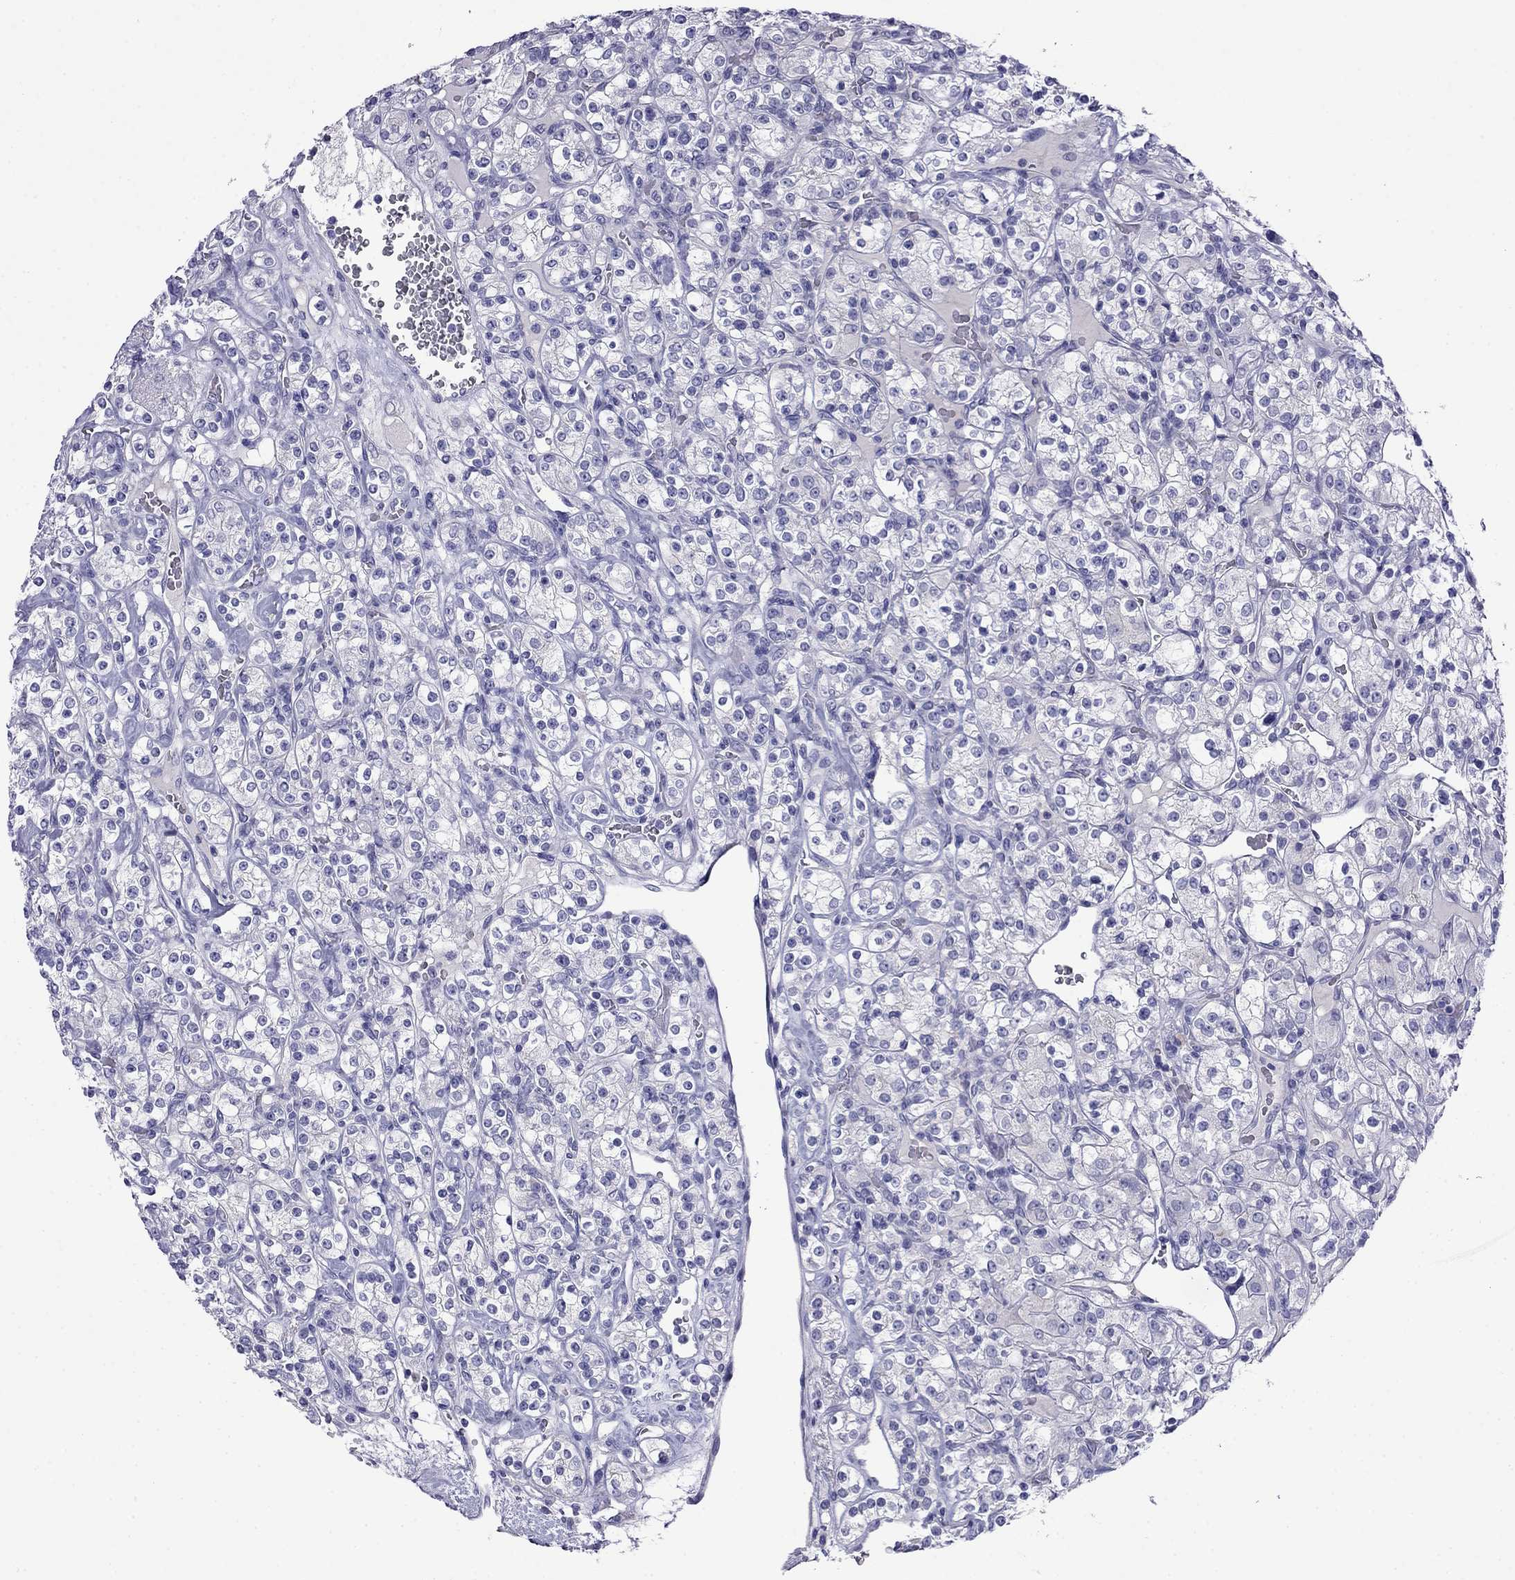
{"staining": {"intensity": "negative", "quantity": "none", "location": "none"}, "tissue": "renal cancer", "cell_type": "Tumor cells", "image_type": "cancer", "snomed": [{"axis": "morphology", "description": "Adenocarcinoma, NOS"}, {"axis": "topography", "description": "Kidney"}], "caption": "High magnification brightfield microscopy of renal adenocarcinoma stained with DAB (3,3'-diaminobenzidine) (brown) and counterstained with hematoxylin (blue): tumor cells show no significant expression. (Stains: DAB (3,3'-diaminobenzidine) immunohistochemistry with hematoxylin counter stain, Microscopy: brightfield microscopy at high magnification).", "gene": "MYO15A", "patient": {"sex": "male", "age": 77}}